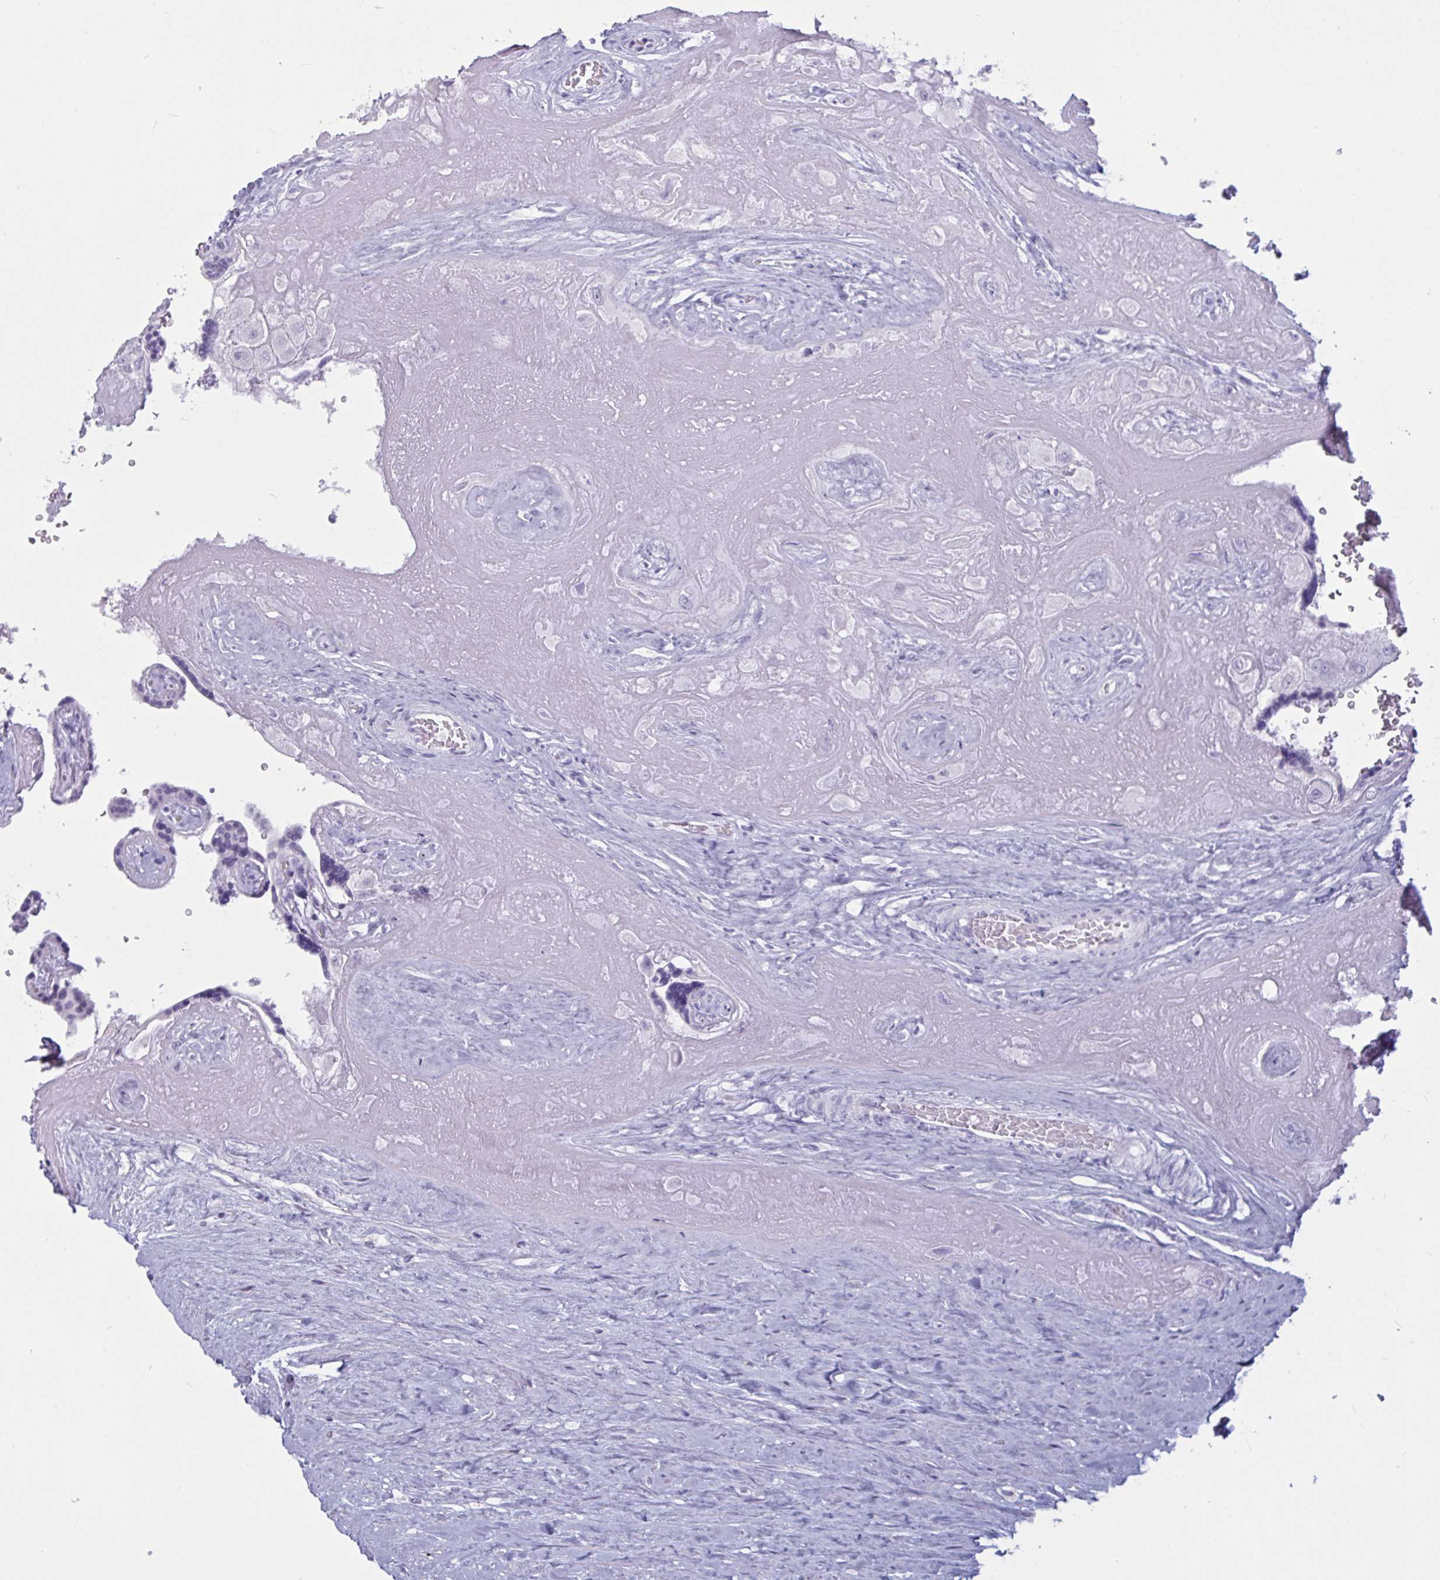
{"staining": {"intensity": "negative", "quantity": "none", "location": "none"}, "tissue": "placenta", "cell_type": "Decidual cells", "image_type": "normal", "snomed": [{"axis": "morphology", "description": "Normal tissue, NOS"}, {"axis": "topography", "description": "Placenta"}], "caption": "An immunohistochemistry micrograph of unremarkable placenta is shown. There is no staining in decidual cells of placenta. The staining was performed using DAB to visualize the protein expression in brown, while the nuclei were stained in blue with hematoxylin (Magnification: 20x).", "gene": "BBS10", "patient": {"sex": "female", "age": 32}}